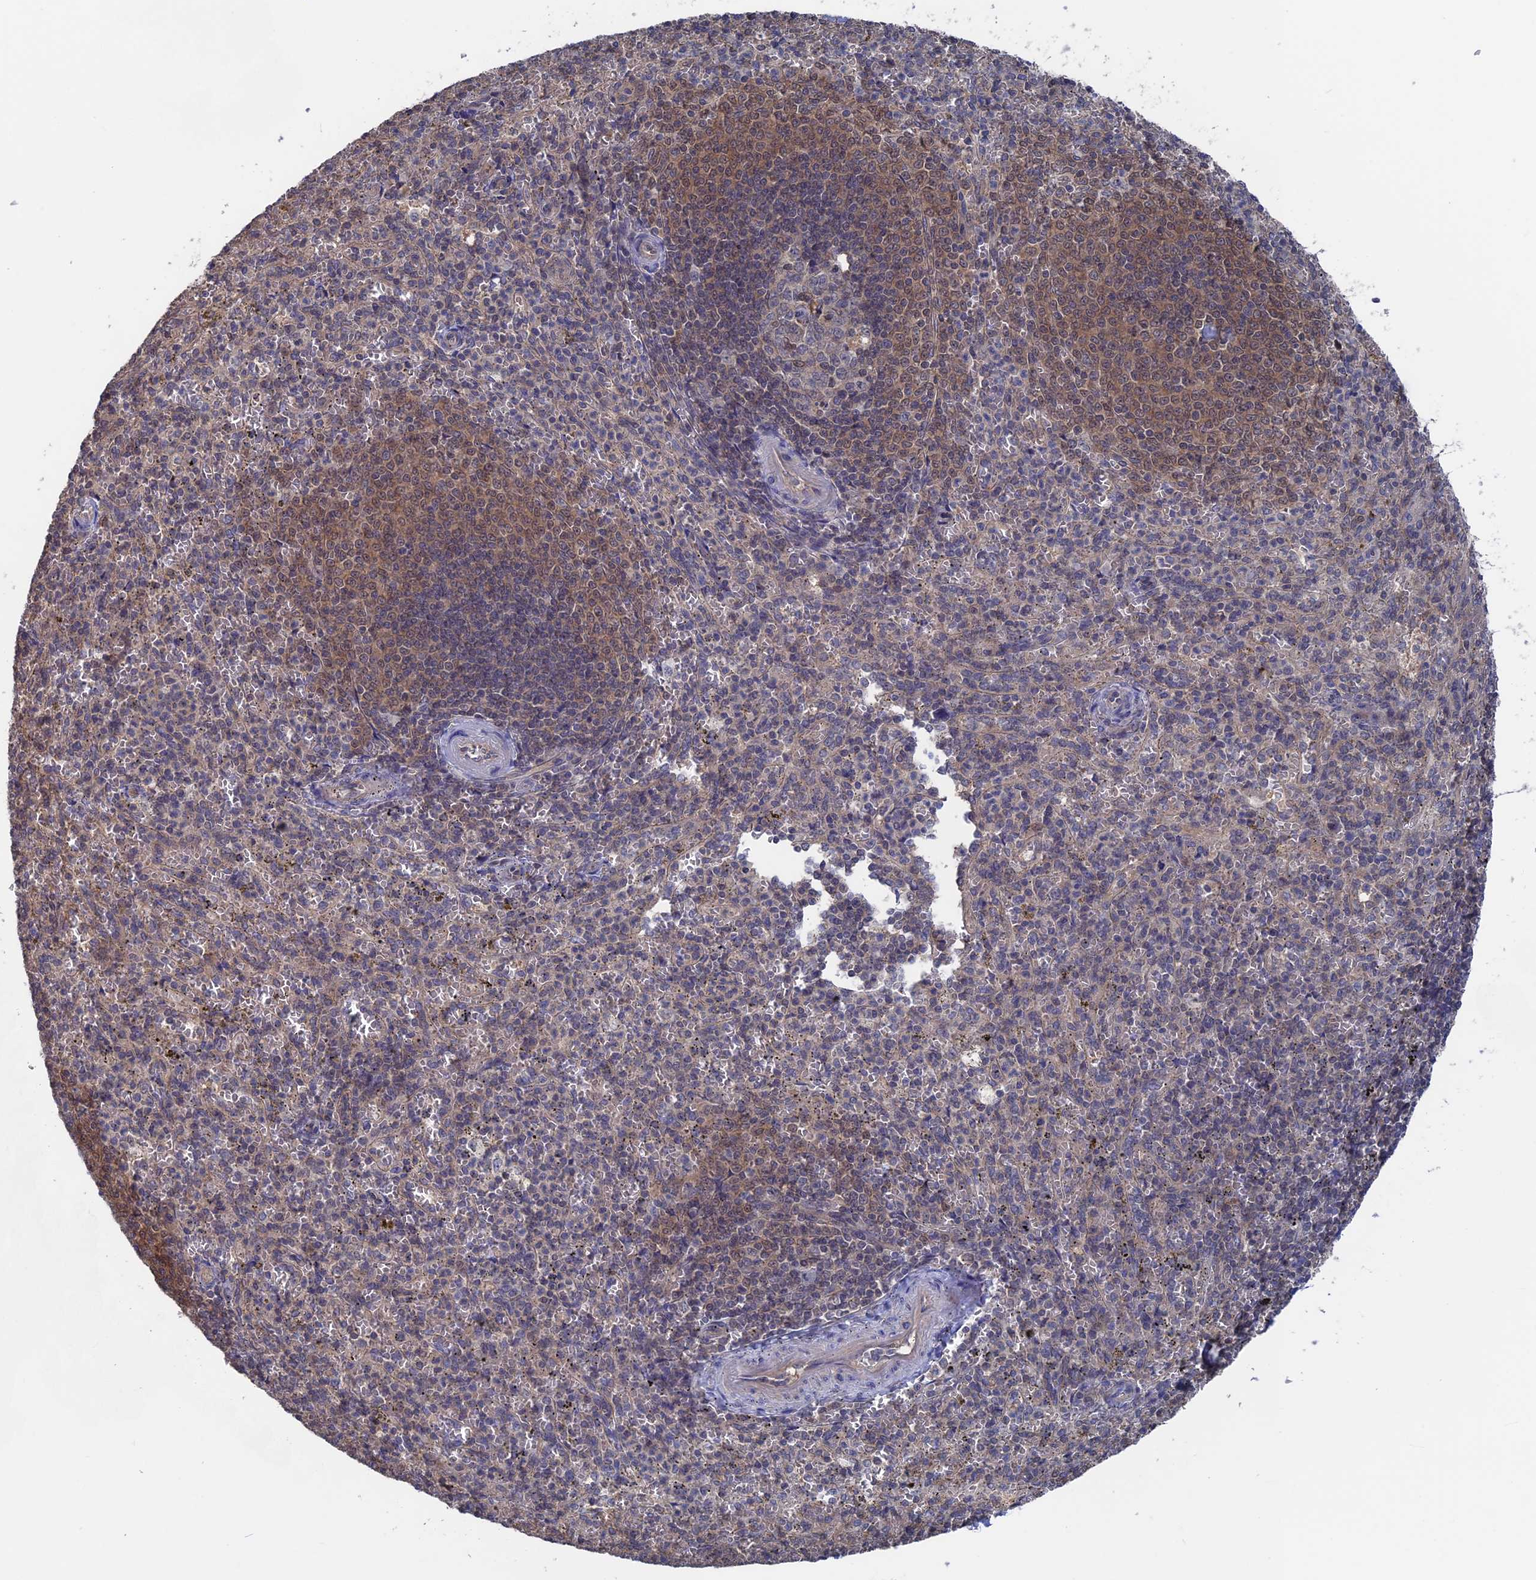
{"staining": {"intensity": "weak", "quantity": "<25%", "location": "cytoplasmic/membranous"}, "tissue": "spleen", "cell_type": "Cells in red pulp", "image_type": "normal", "snomed": [{"axis": "morphology", "description": "Normal tissue, NOS"}, {"axis": "topography", "description": "Spleen"}], "caption": "DAB immunohistochemical staining of benign spleen displays no significant positivity in cells in red pulp.", "gene": "NUTF2", "patient": {"sex": "female", "age": 21}}